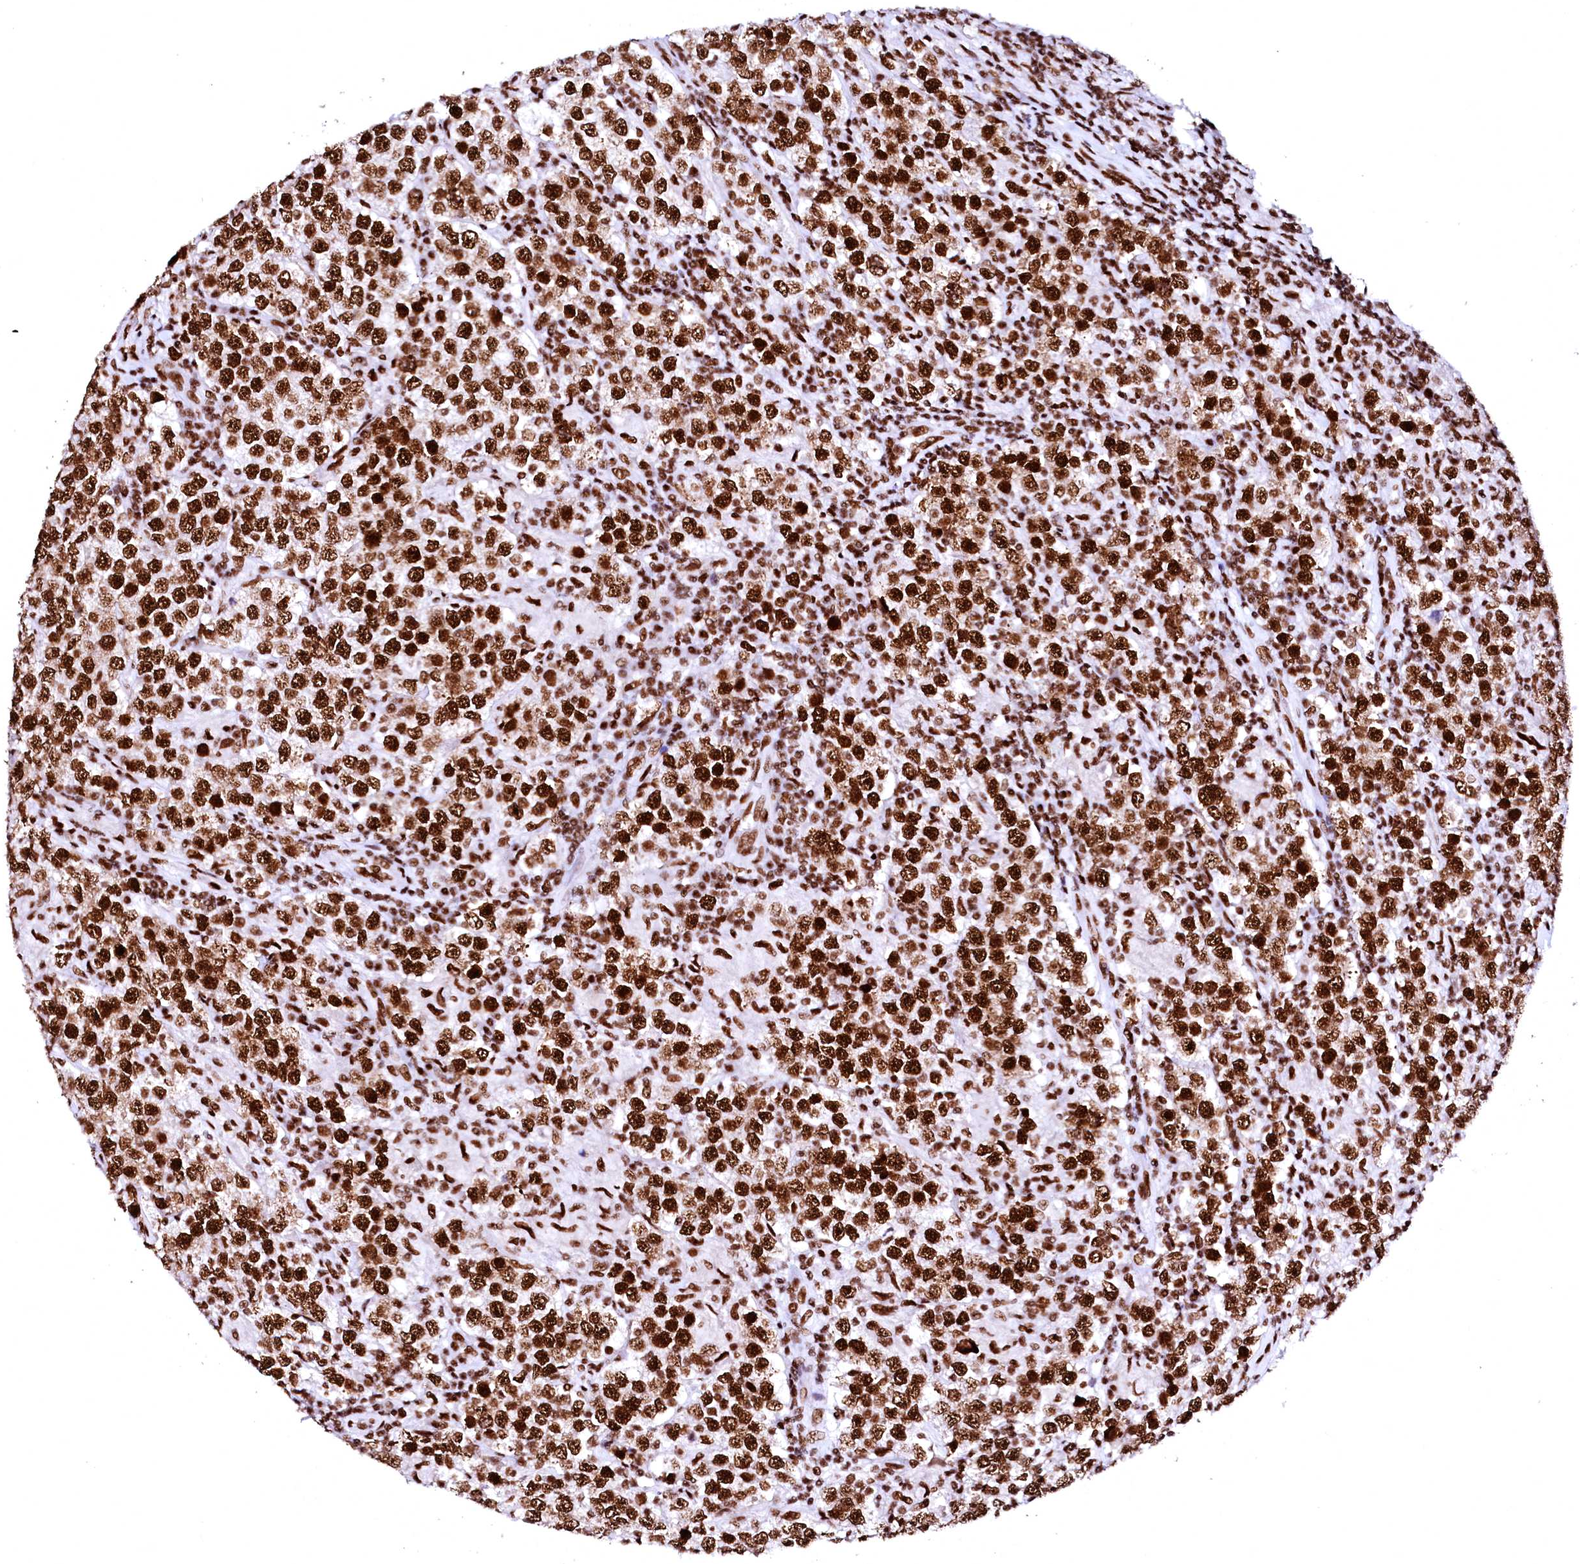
{"staining": {"intensity": "strong", "quantity": ">75%", "location": "nuclear"}, "tissue": "testis cancer", "cell_type": "Tumor cells", "image_type": "cancer", "snomed": [{"axis": "morphology", "description": "Normal tissue, NOS"}, {"axis": "morphology", "description": "Urothelial carcinoma, High grade"}, {"axis": "morphology", "description": "Seminoma, NOS"}, {"axis": "morphology", "description": "Carcinoma, Embryonal, NOS"}, {"axis": "topography", "description": "Urinary bladder"}, {"axis": "topography", "description": "Testis"}], "caption": "Strong nuclear positivity is identified in approximately >75% of tumor cells in testis cancer.", "gene": "CPSF6", "patient": {"sex": "male", "age": 41}}